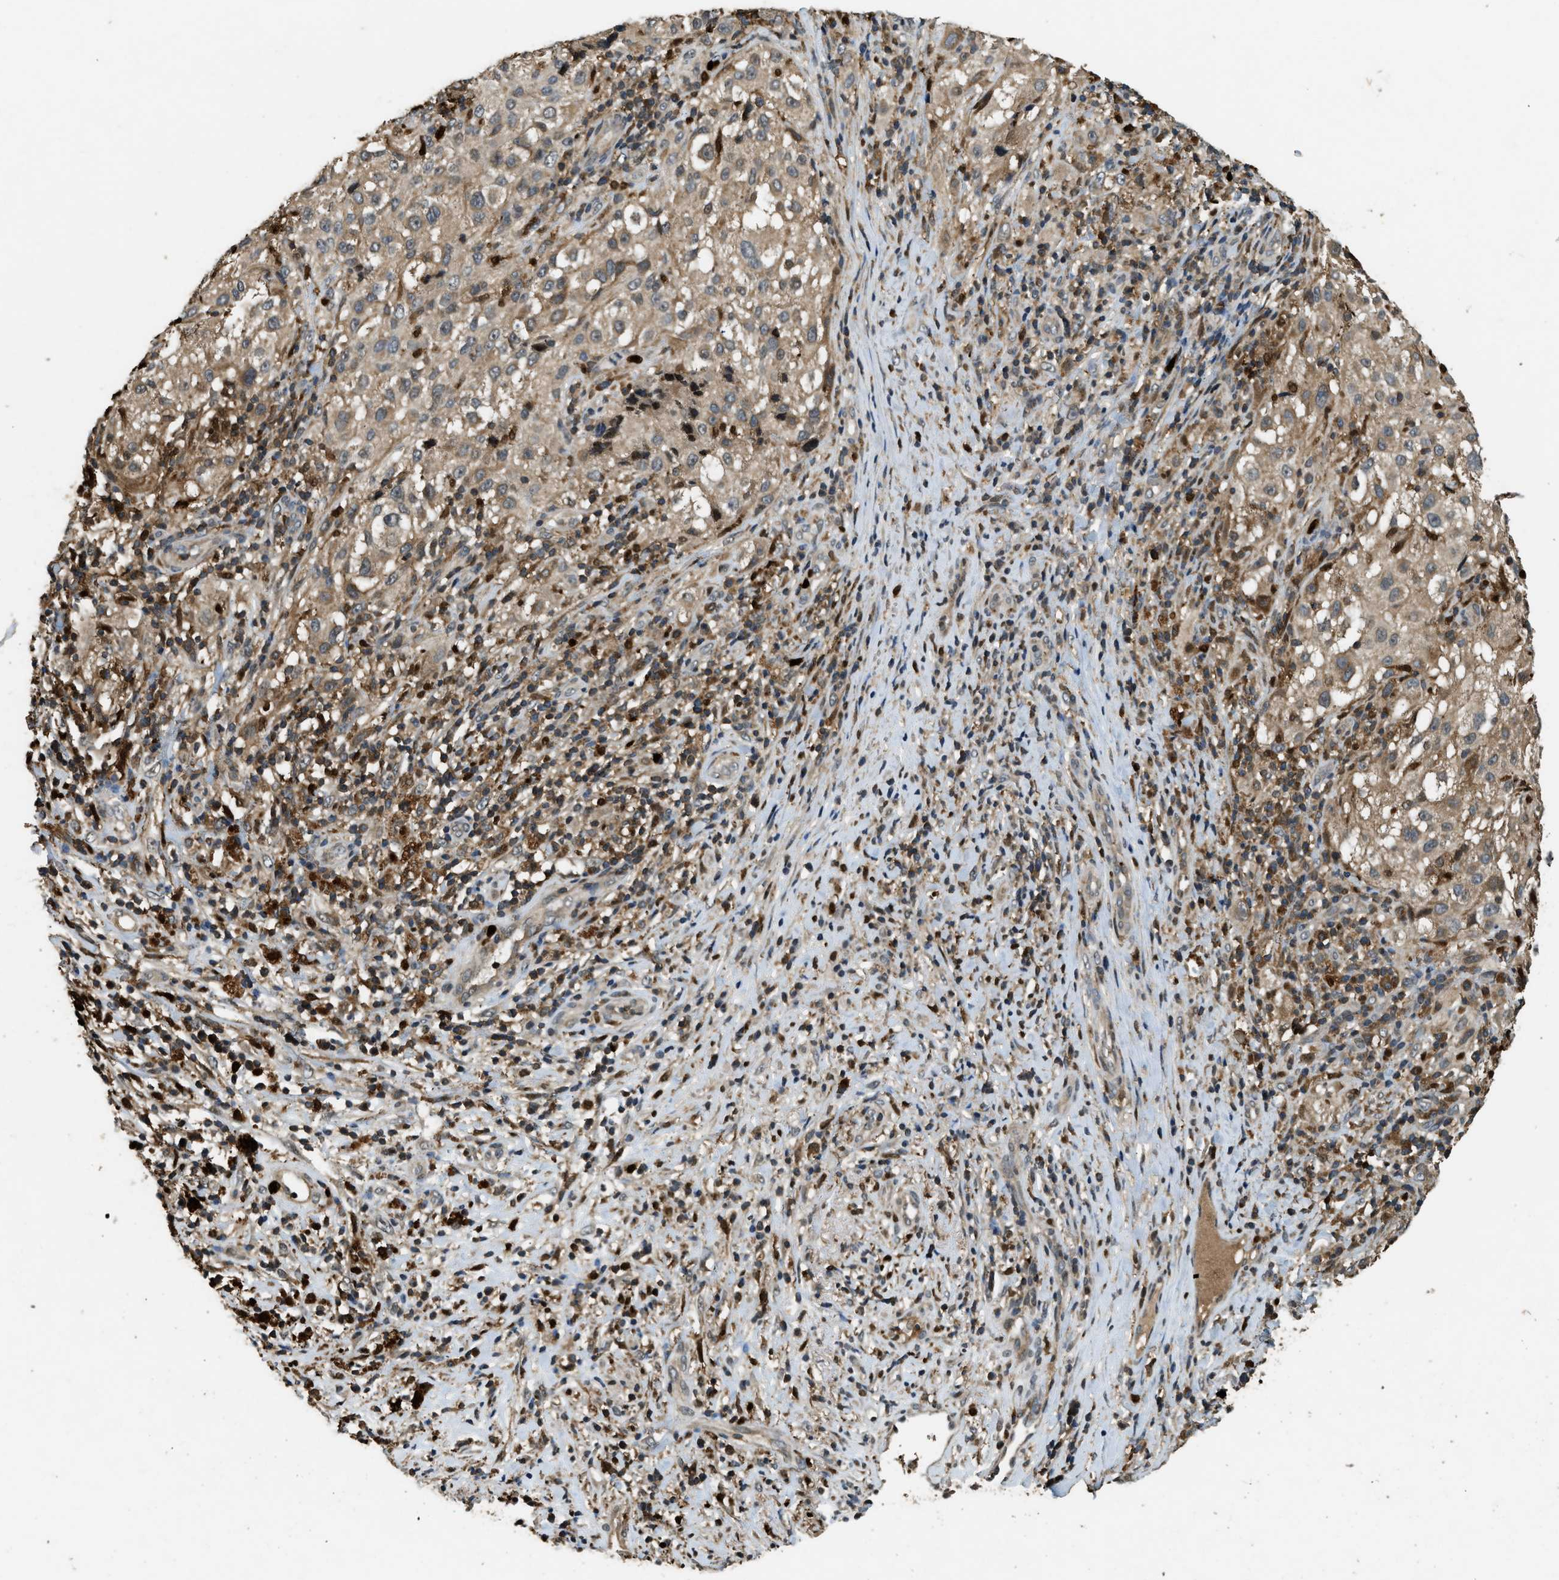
{"staining": {"intensity": "moderate", "quantity": ">75%", "location": "cytoplasmic/membranous"}, "tissue": "melanoma", "cell_type": "Tumor cells", "image_type": "cancer", "snomed": [{"axis": "morphology", "description": "Necrosis, NOS"}, {"axis": "morphology", "description": "Malignant melanoma, NOS"}, {"axis": "topography", "description": "Skin"}], "caption": "Immunohistochemistry image of malignant melanoma stained for a protein (brown), which exhibits medium levels of moderate cytoplasmic/membranous positivity in approximately >75% of tumor cells.", "gene": "RNF141", "patient": {"sex": "female", "age": 87}}